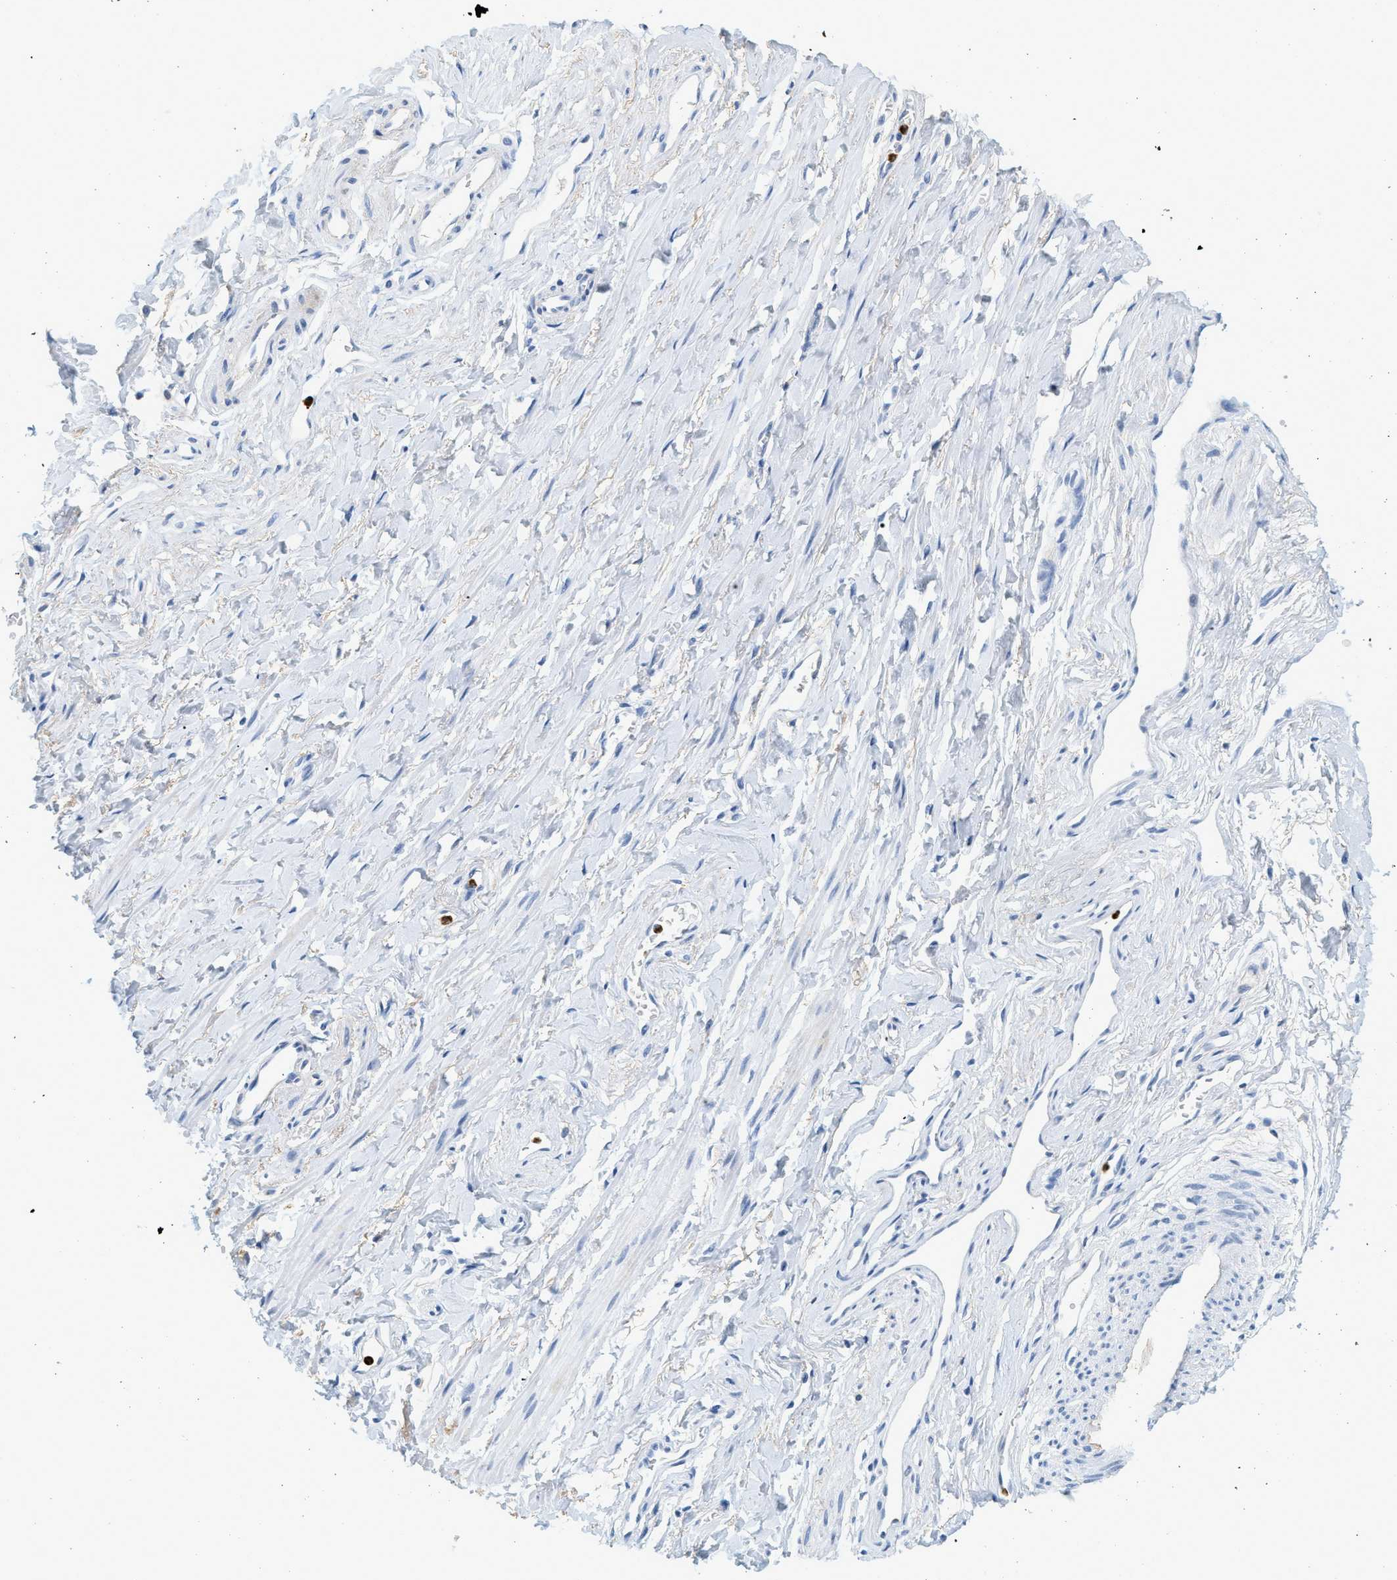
{"staining": {"intensity": "negative", "quantity": "none", "location": "none"}, "tissue": "vagina", "cell_type": "Squamous epithelial cells", "image_type": "normal", "snomed": [{"axis": "morphology", "description": "Normal tissue, NOS"}, {"axis": "topography", "description": "Soft tissue"}, {"axis": "topography", "description": "Vagina"}], "caption": "This is an immunohistochemistry micrograph of normal human vagina. There is no expression in squamous epithelial cells.", "gene": "LCN2", "patient": {"sex": "female", "age": 61}}